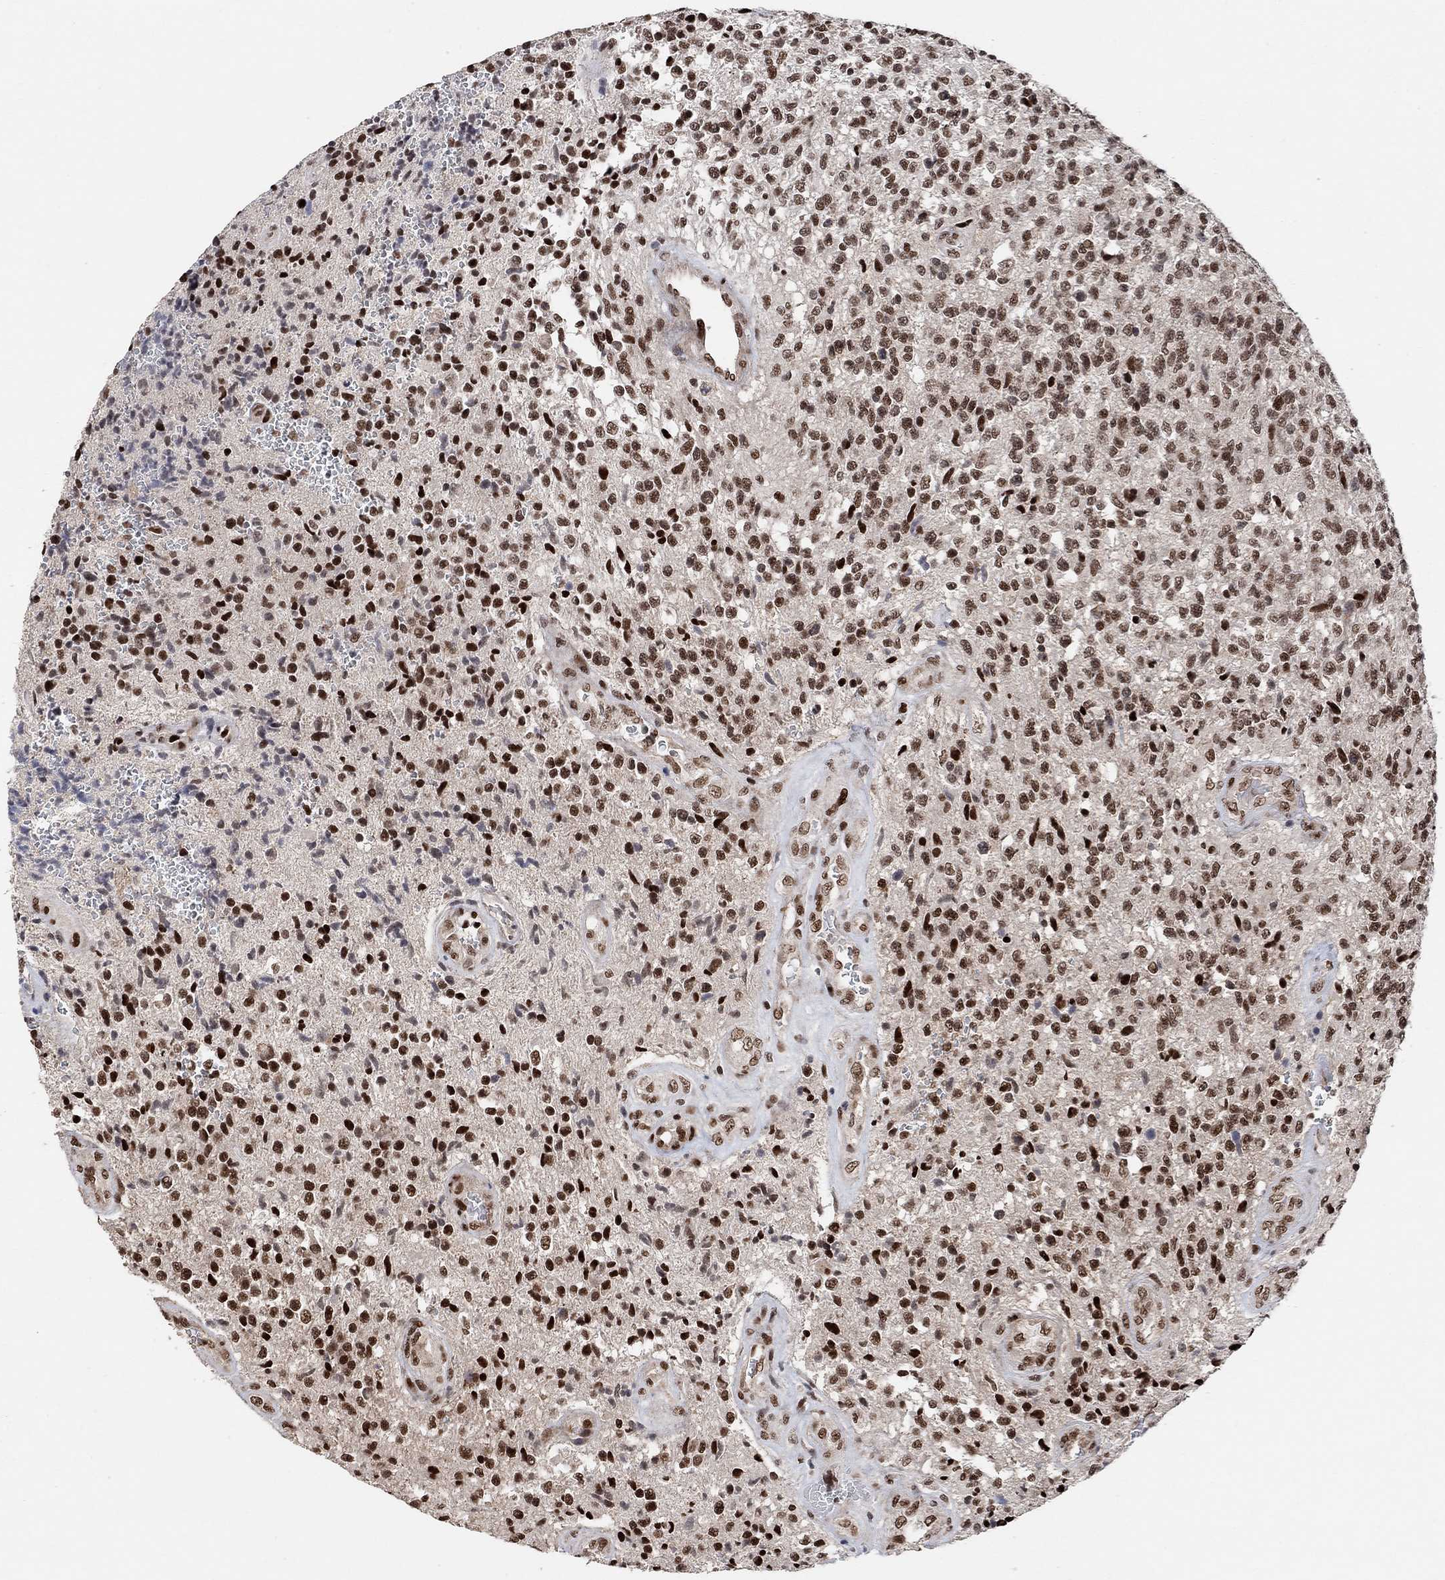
{"staining": {"intensity": "strong", "quantity": ">75%", "location": "nuclear"}, "tissue": "glioma", "cell_type": "Tumor cells", "image_type": "cancer", "snomed": [{"axis": "morphology", "description": "Glioma, malignant, High grade"}, {"axis": "topography", "description": "Brain"}], "caption": "This photomicrograph displays immunohistochemistry staining of human malignant glioma (high-grade), with high strong nuclear staining in about >75% of tumor cells.", "gene": "E4F1", "patient": {"sex": "male", "age": 56}}